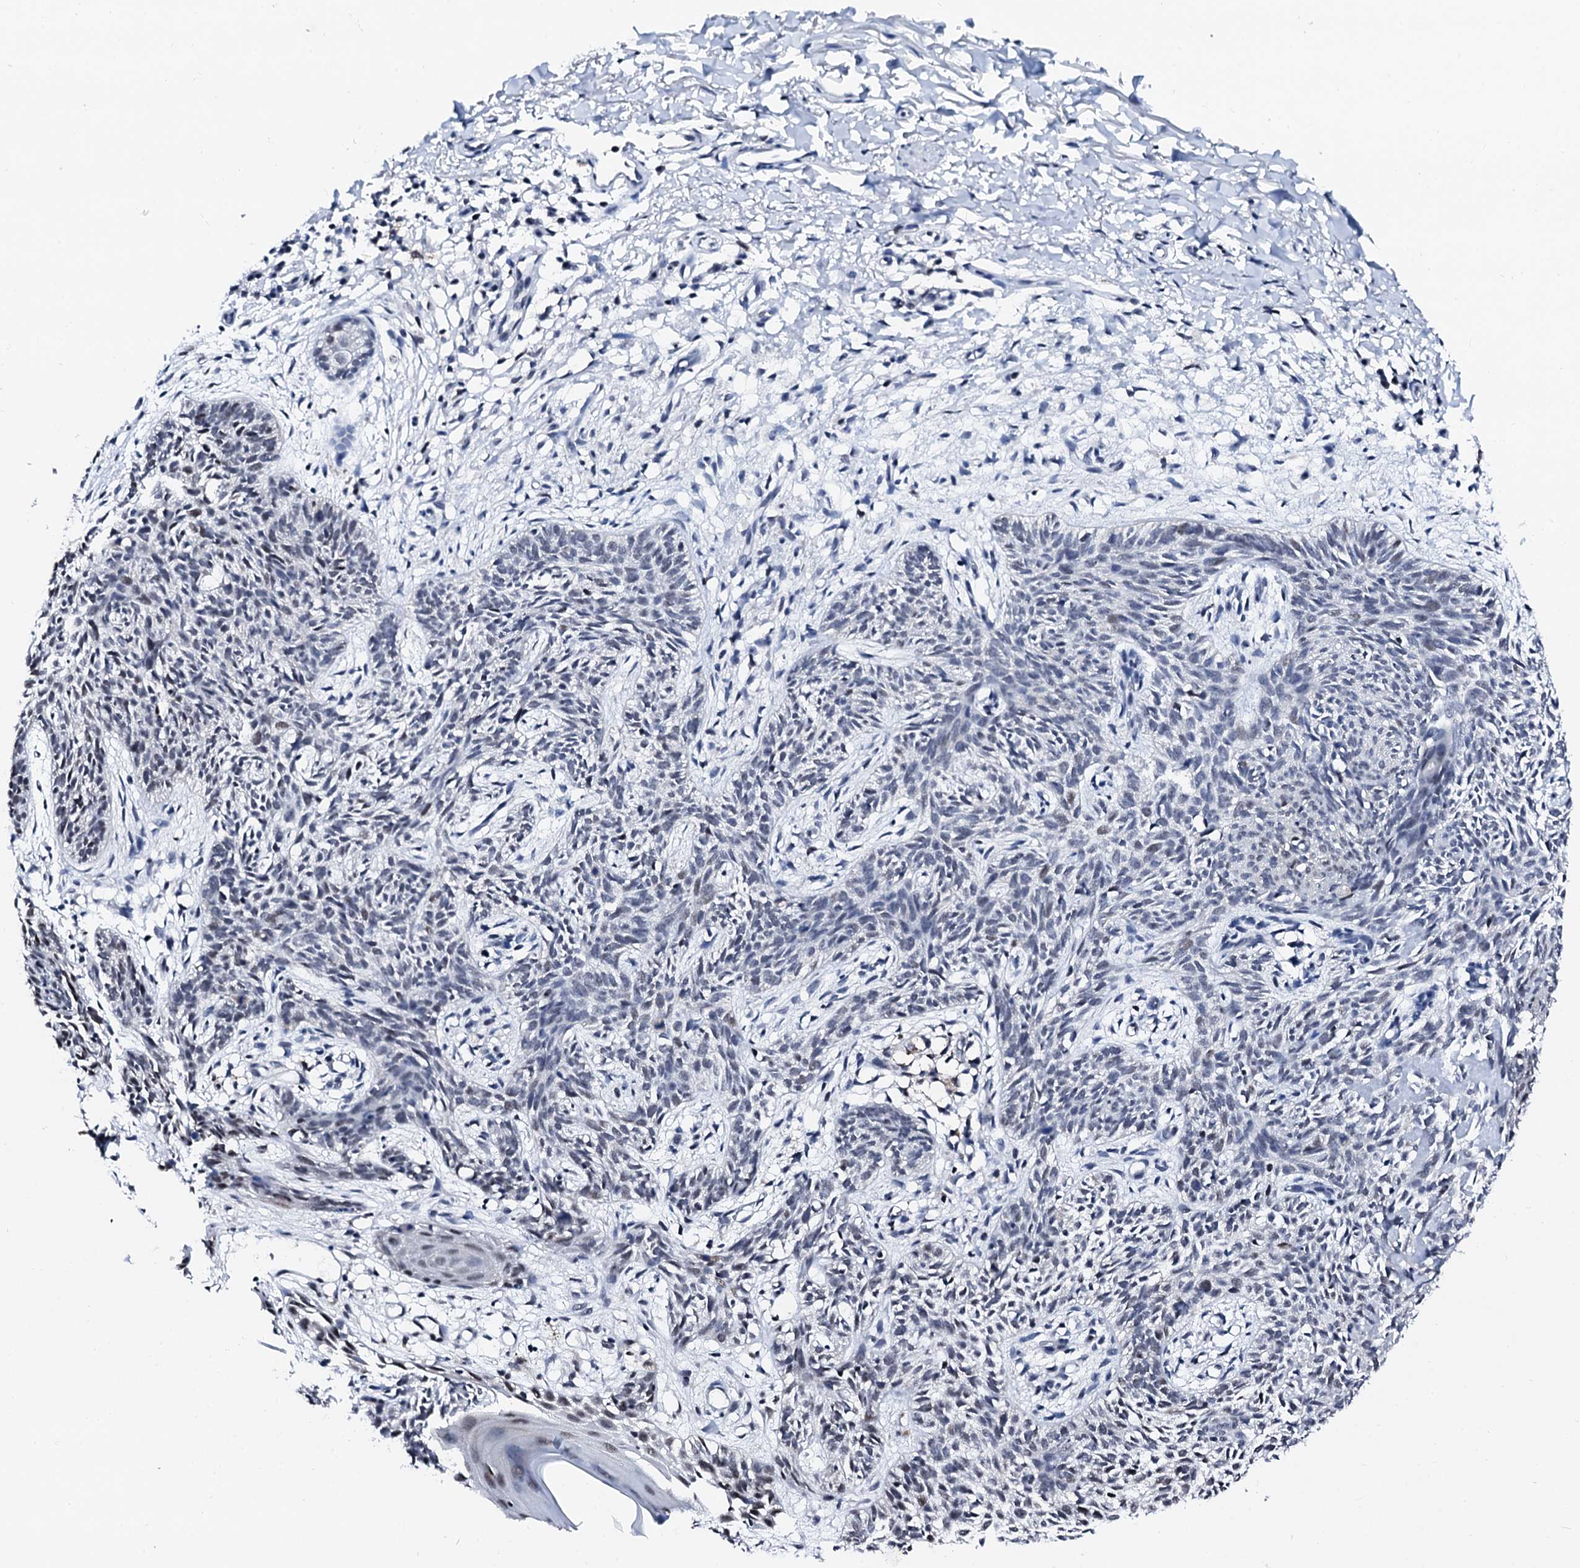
{"staining": {"intensity": "negative", "quantity": "none", "location": "none"}, "tissue": "skin cancer", "cell_type": "Tumor cells", "image_type": "cancer", "snomed": [{"axis": "morphology", "description": "Basal cell carcinoma"}, {"axis": "topography", "description": "Skin"}], "caption": "DAB immunohistochemical staining of skin cancer exhibits no significant positivity in tumor cells.", "gene": "TRAFD1", "patient": {"sex": "female", "age": 66}}